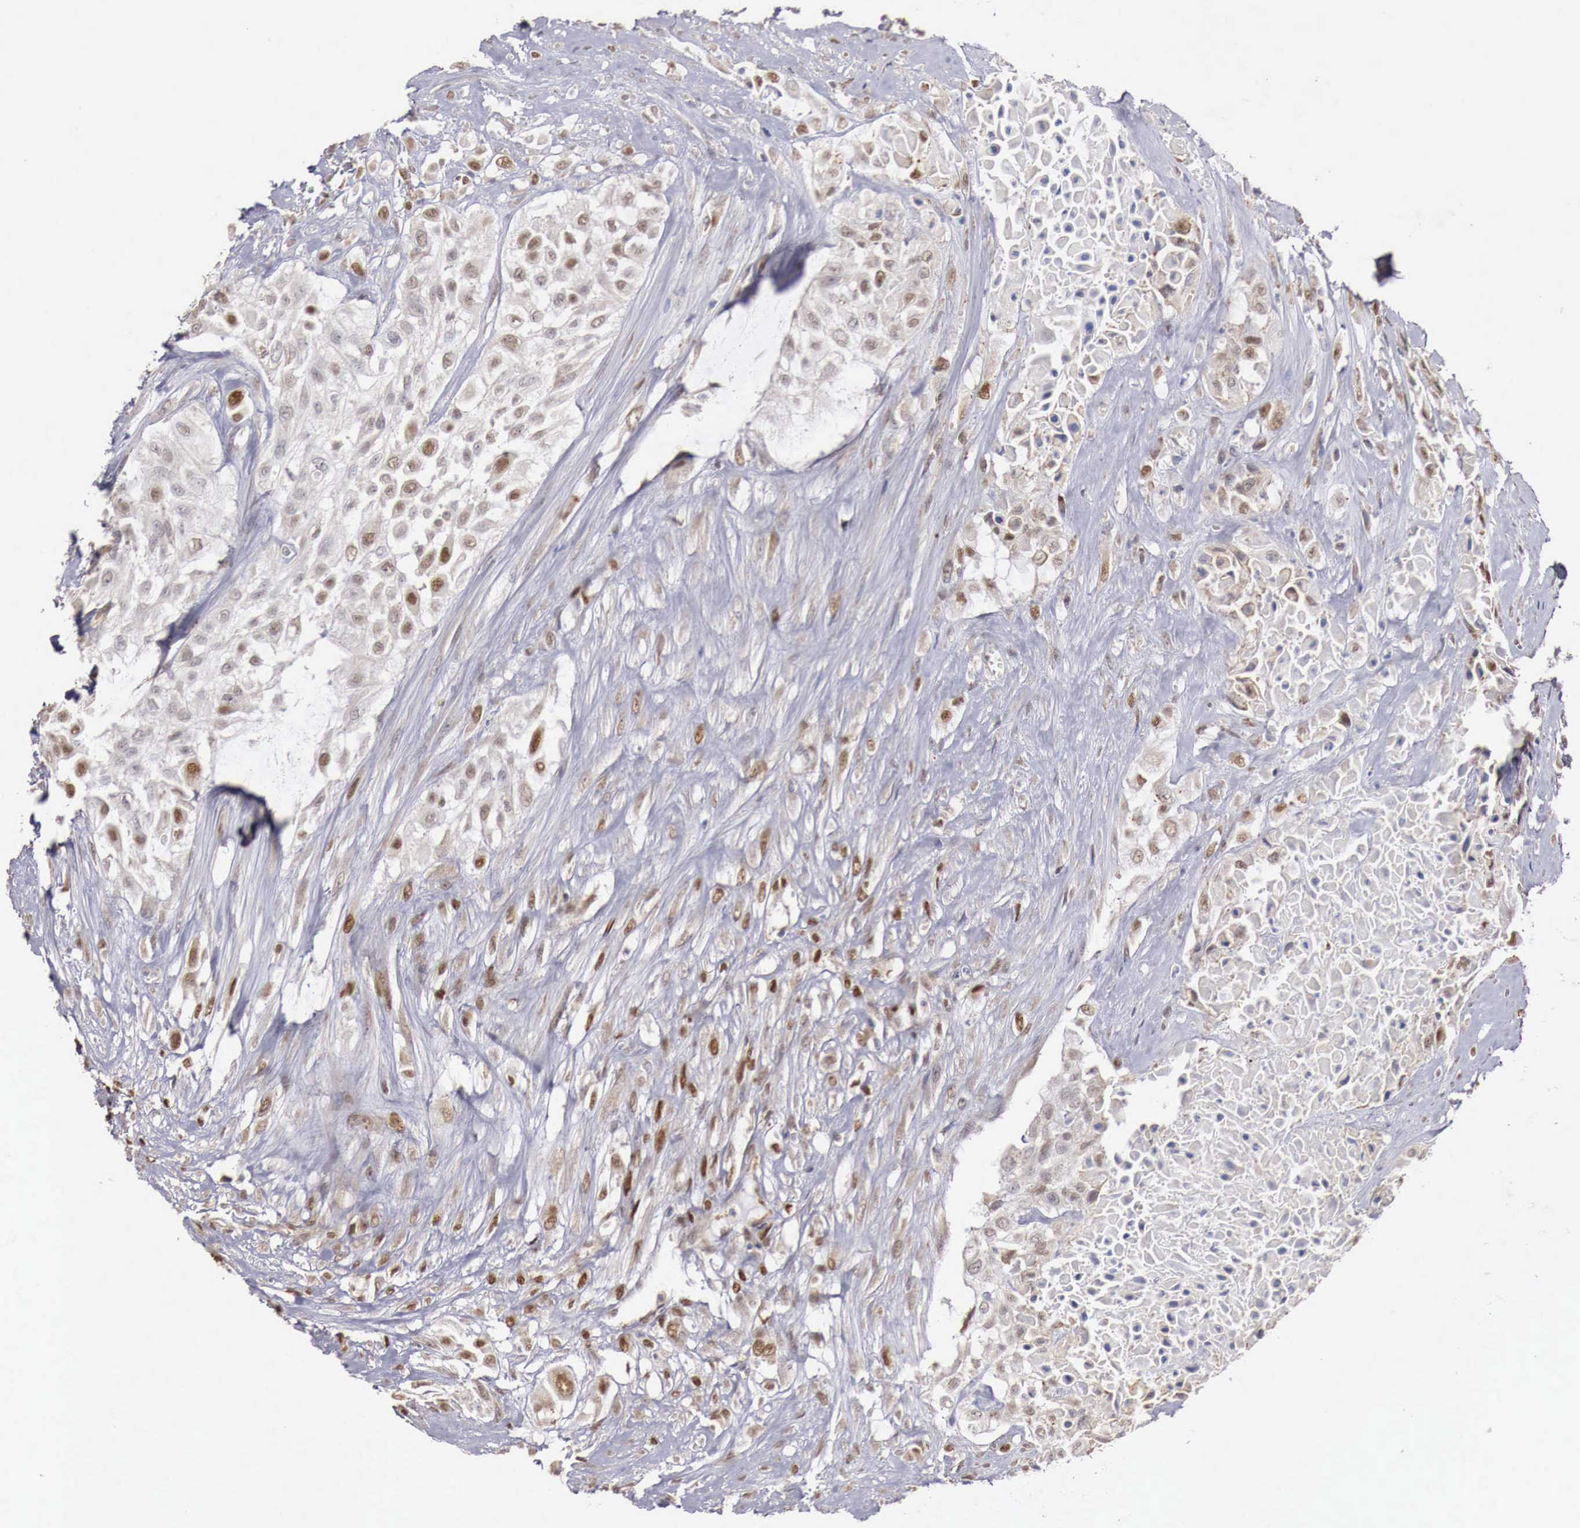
{"staining": {"intensity": "moderate", "quantity": "25%-75%", "location": "nuclear"}, "tissue": "urothelial cancer", "cell_type": "Tumor cells", "image_type": "cancer", "snomed": [{"axis": "morphology", "description": "Urothelial carcinoma, High grade"}, {"axis": "topography", "description": "Urinary bladder"}], "caption": "Moderate nuclear expression for a protein is identified in about 25%-75% of tumor cells of urothelial carcinoma (high-grade) using immunohistochemistry.", "gene": "KHDRBS2", "patient": {"sex": "male", "age": 57}}